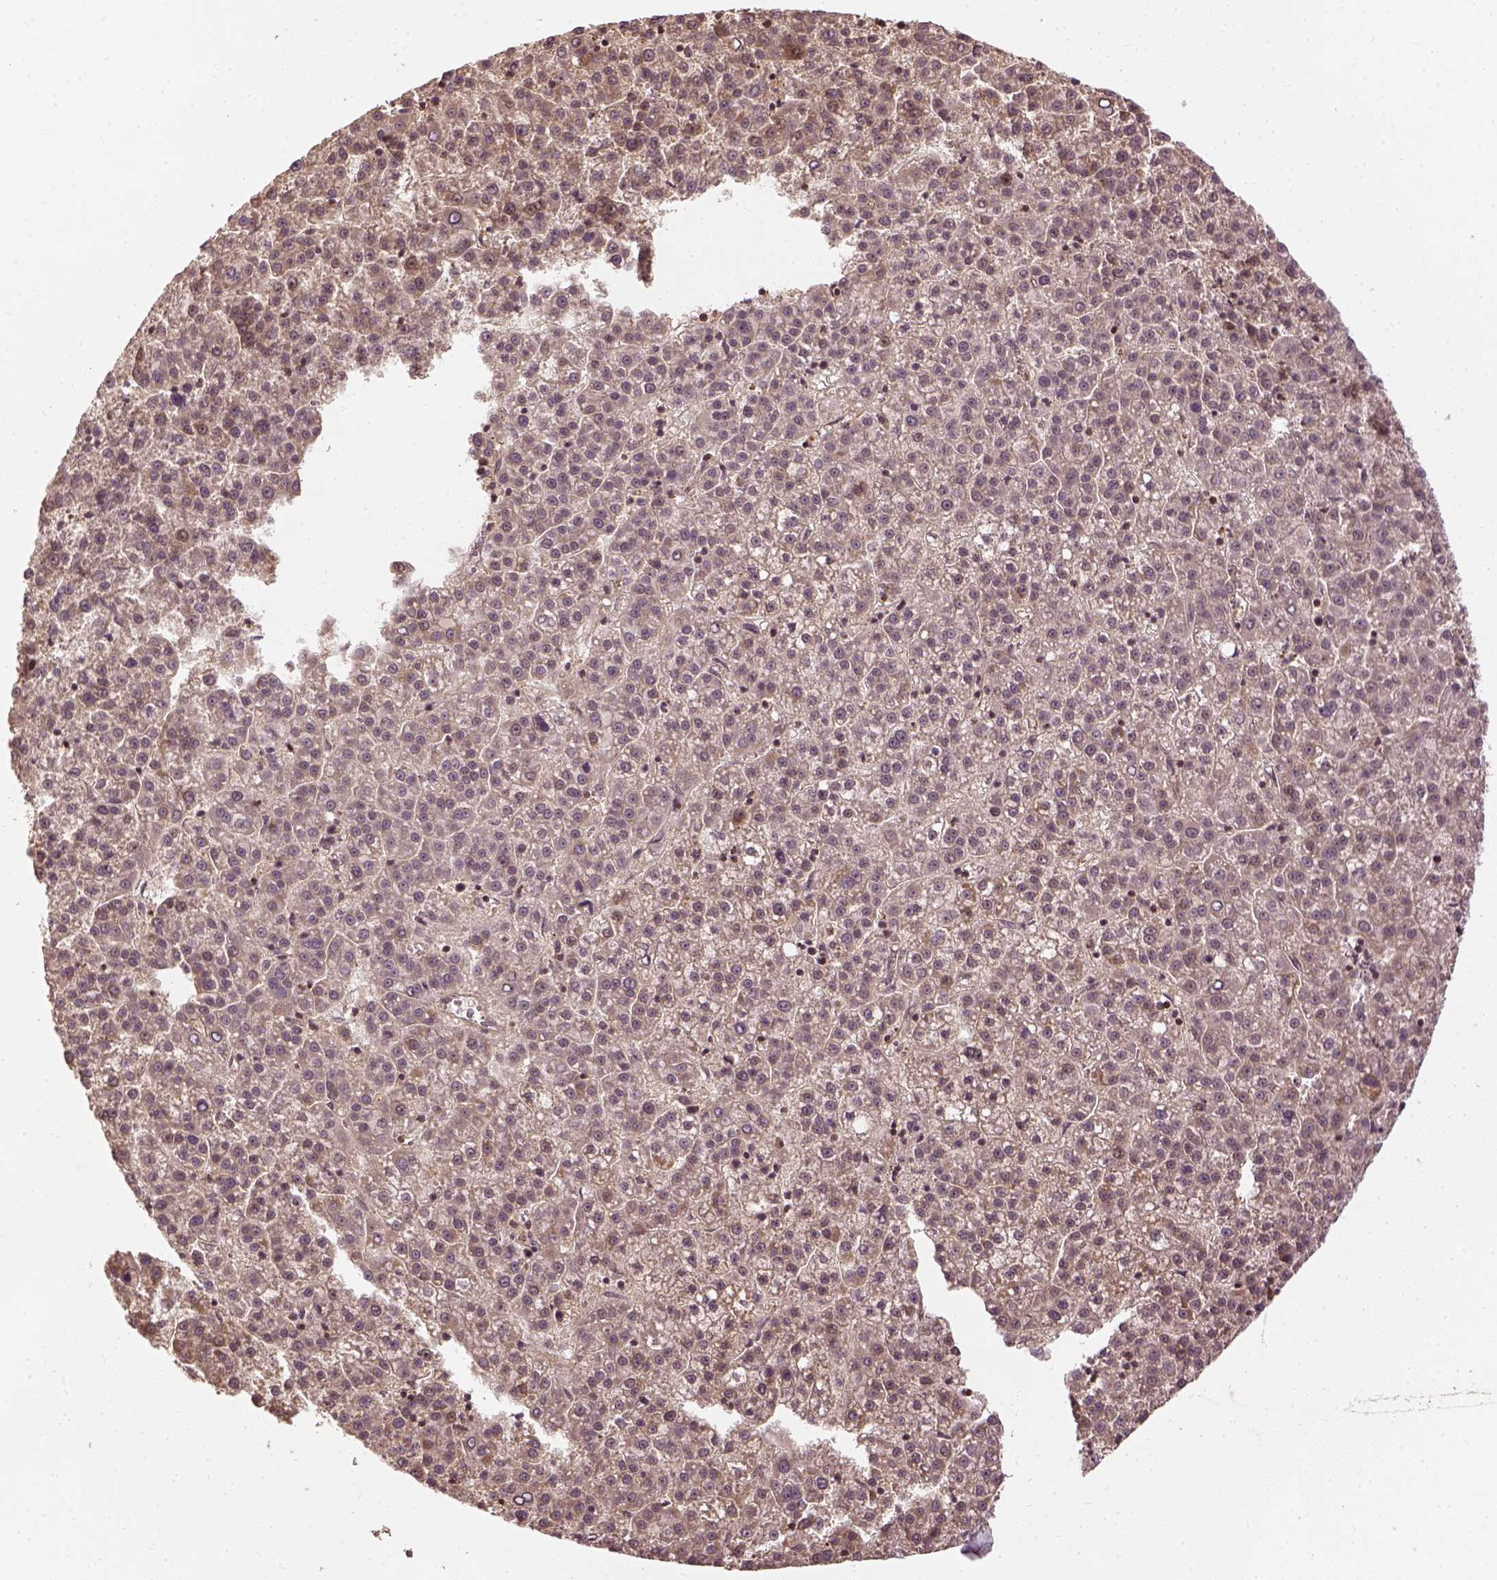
{"staining": {"intensity": "weak", "quantity": "<25%", "location": "cytoplasmic/membranous"}, "tissue": "liver cancer", "cell_type": "Tumor cells", "image_type": "cancer", "snomed": [{"axis": "morphology", "description": "Carcinoma, Hepatocellular, NOS"}, {"axis": "topography", "description": "Liver"}], "caption": "There is no significant positivity in tumor cells of liver cancer. (Brightfield microscopy of DAB (3,3'-diaminobenzidine) immunohistochemistry (IHC) at high magnification).", "gene": "VEGFA", "patient": {"sex": "female", "age": 58}}